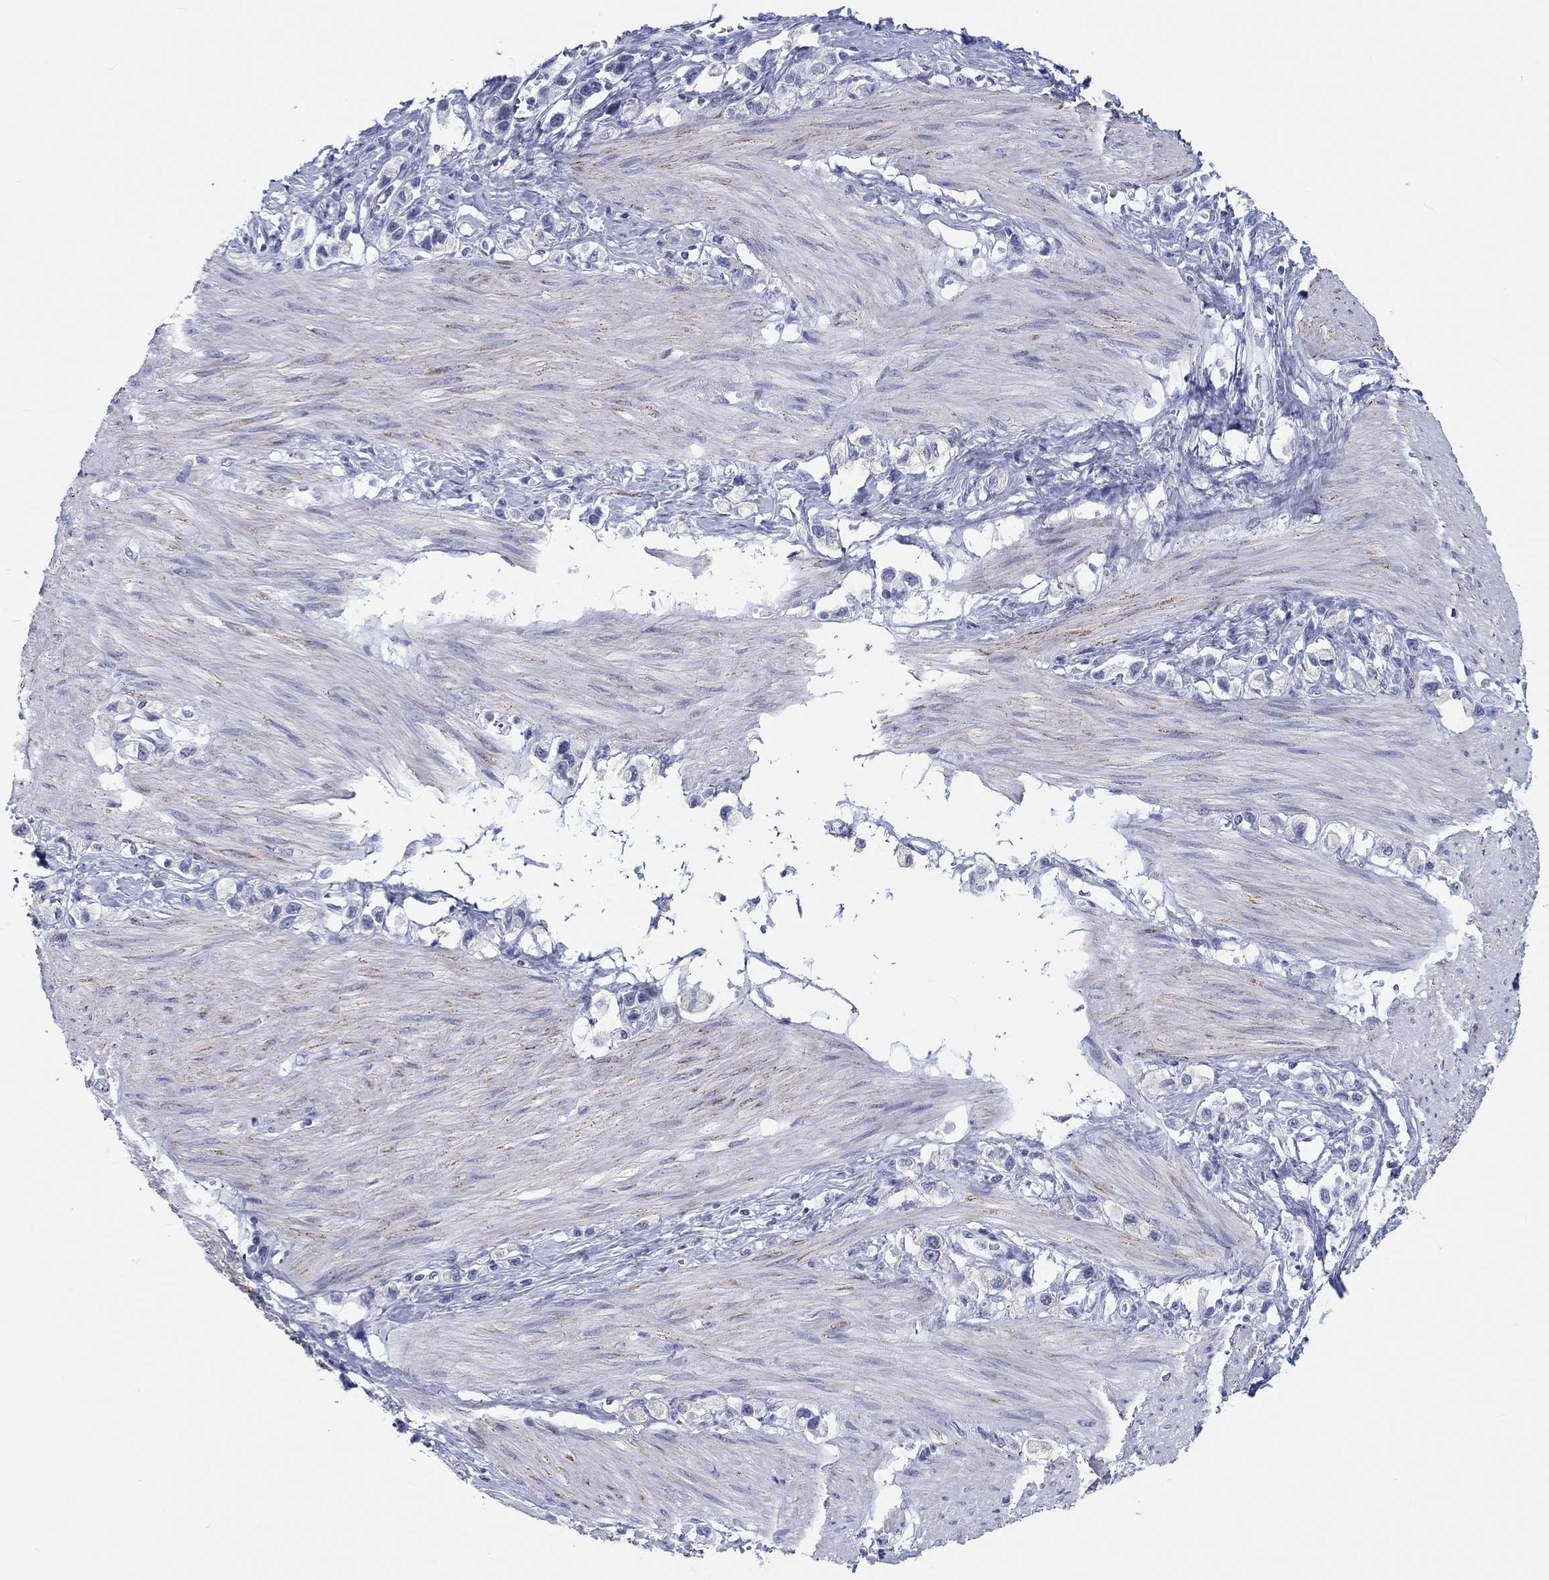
{"staining": {"intensity": "negative", "quantity": "none", "location": "none"}, "tissue": "stomach cancer", "cell_type": "Tumor cells", "image_type": "cancer", "snomed": [{"axis": "morphology", "description": "Normal tissue, NOS"}, {"axis": "morphology", "description": "Adenocarcinoma, NOS"}, {"axis": "morphology", "description": "Adenocarcinoma, High grade"}, {"axis": "topography", "description": "Stomach, upper"}, {"axis": "topography", "description": "Stomach"}], "caption": "There is no significant staining in tumor cells of adenocarcinoma (high-grade) (stomach). The staining is performed using DAB (3,3'-diaminobenzidine) brown chromogen with nuclei counter-stained in using hematoxylin.", "gene": "H1-1", "patient": {"sex": "female", "age": 65}}